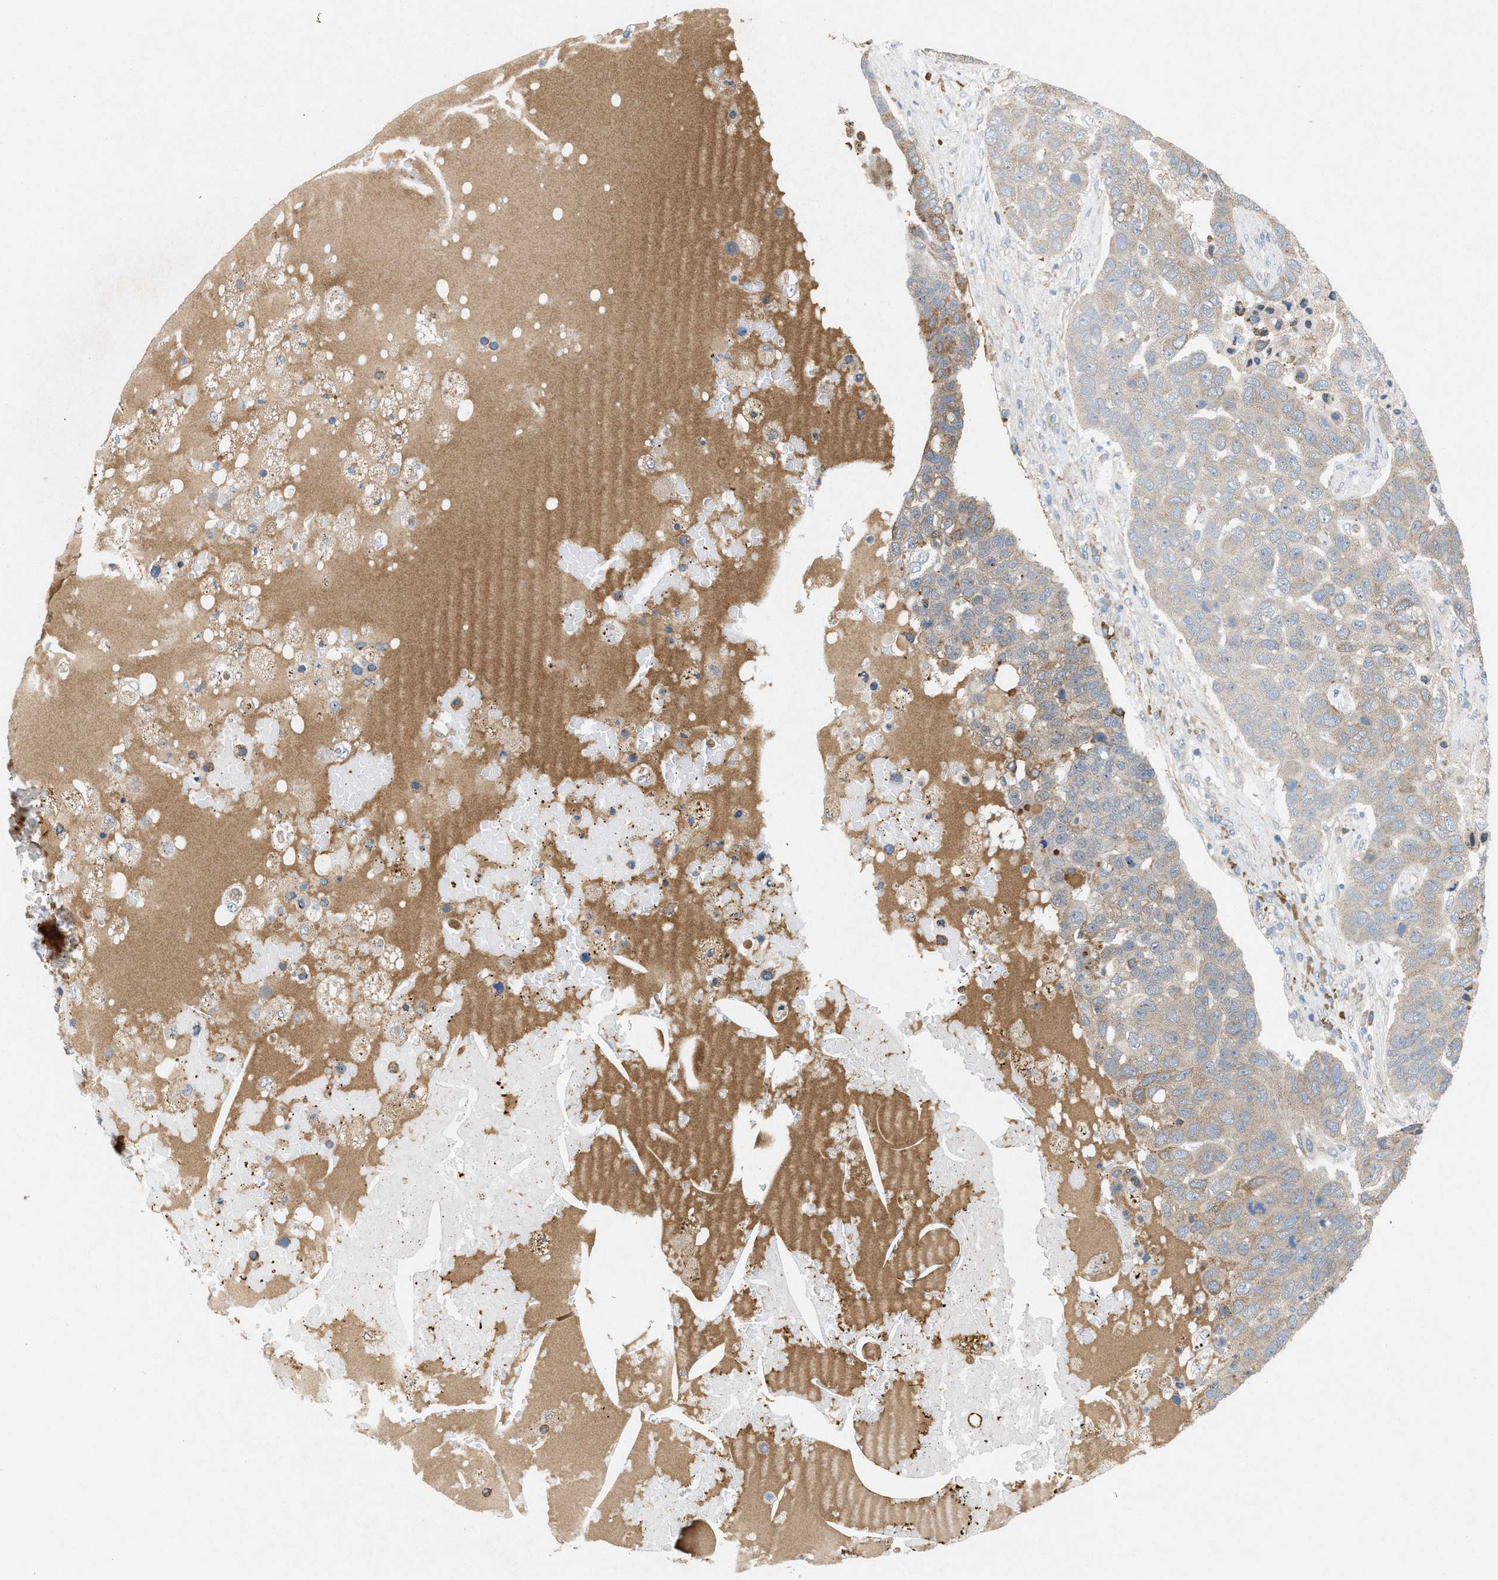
{"staining": {"intensity": "weak", "quantity": "25%-75%", "location": "cytoplasmic/membranous"}, "tissue": "pancreatic cancer", "cell_type": "Tumor cells", "image_type": "cancer", "snomed": [{"axis": "morphology", "description": "Adenocarcinoma, NOS"}, {"axis": "topography", "description": "Pancreas"}], "caption": "Brown immunohistochemical staining in human adenocarcinoma (pancreatic) displays weak cytoplasmic/membranous staining in about 25%-75% of tumor cells.", "gene": "MFSD6", "patient": {"sex": "female", "age": 61}}